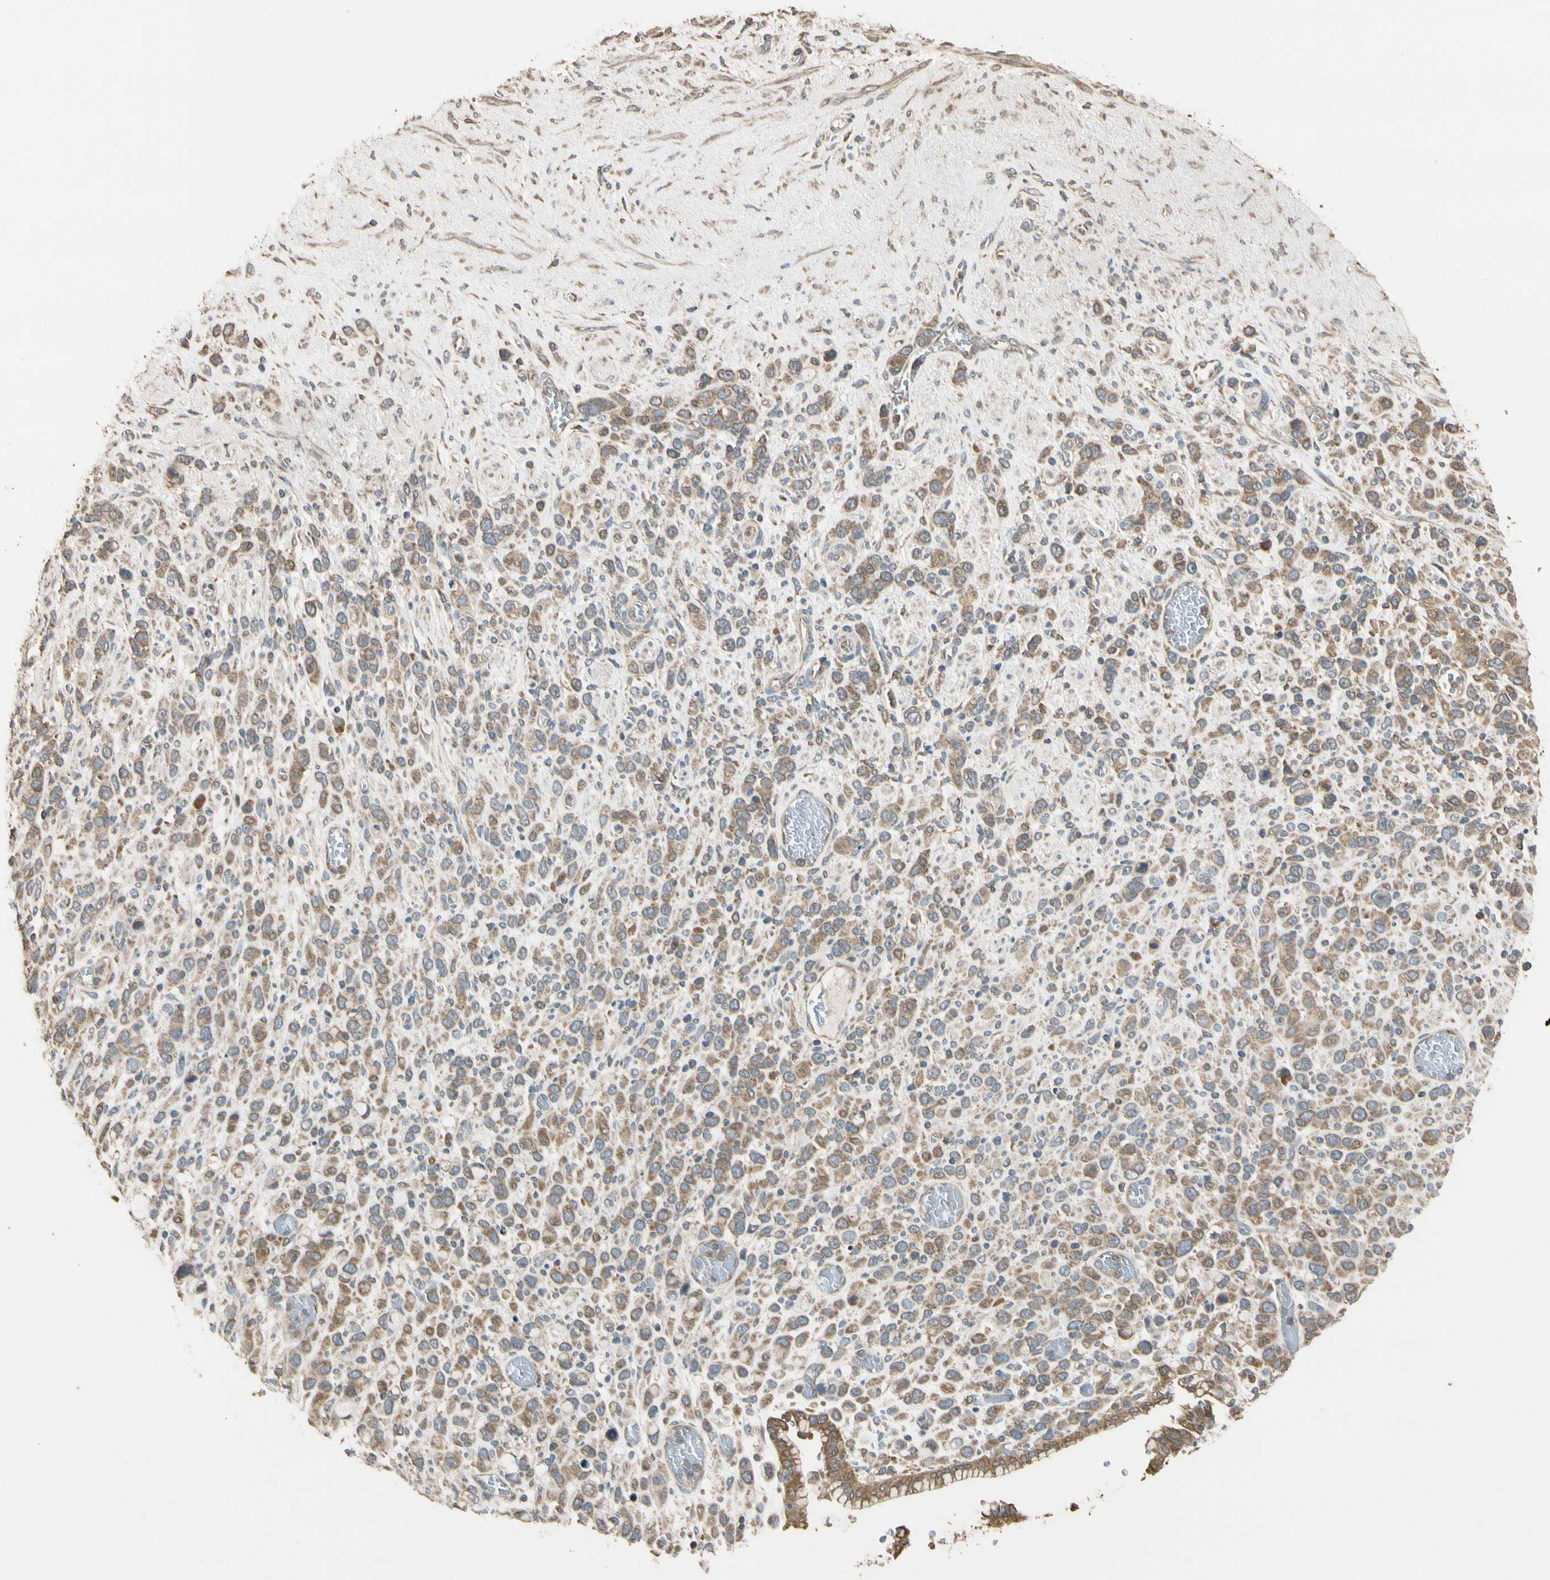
{"staining": {"intensity": "moderate", "quantity": ">75%", "location": "cytoplasmic/membranous"}, "tissue": "stomach cancer", "cell_type": "Tumor cells", "image_type": "cancer", "snomed": [{"axis": "morphology", "description": "Normal tissue, NOS"}, {"axis": "morphology", "description": "Adenocarcinoma, NOS"}, {"axis": "morphology", "description": "Adenocarcinoma, High grade"}, {"axis": "topography", "description": "Stomach, upper"}, {"axis": "topography", "description": "Stomach"}], "caption": "Immunohistochemistry (IHC) (DAB) staining of human stomach high-grade adenocarcinoma exhibits moderate cytoplasmic/membranous protein staining in about >75% of tumor cells.", "gene": "STX18", "patient": {"sex": "female", "age": 65}}